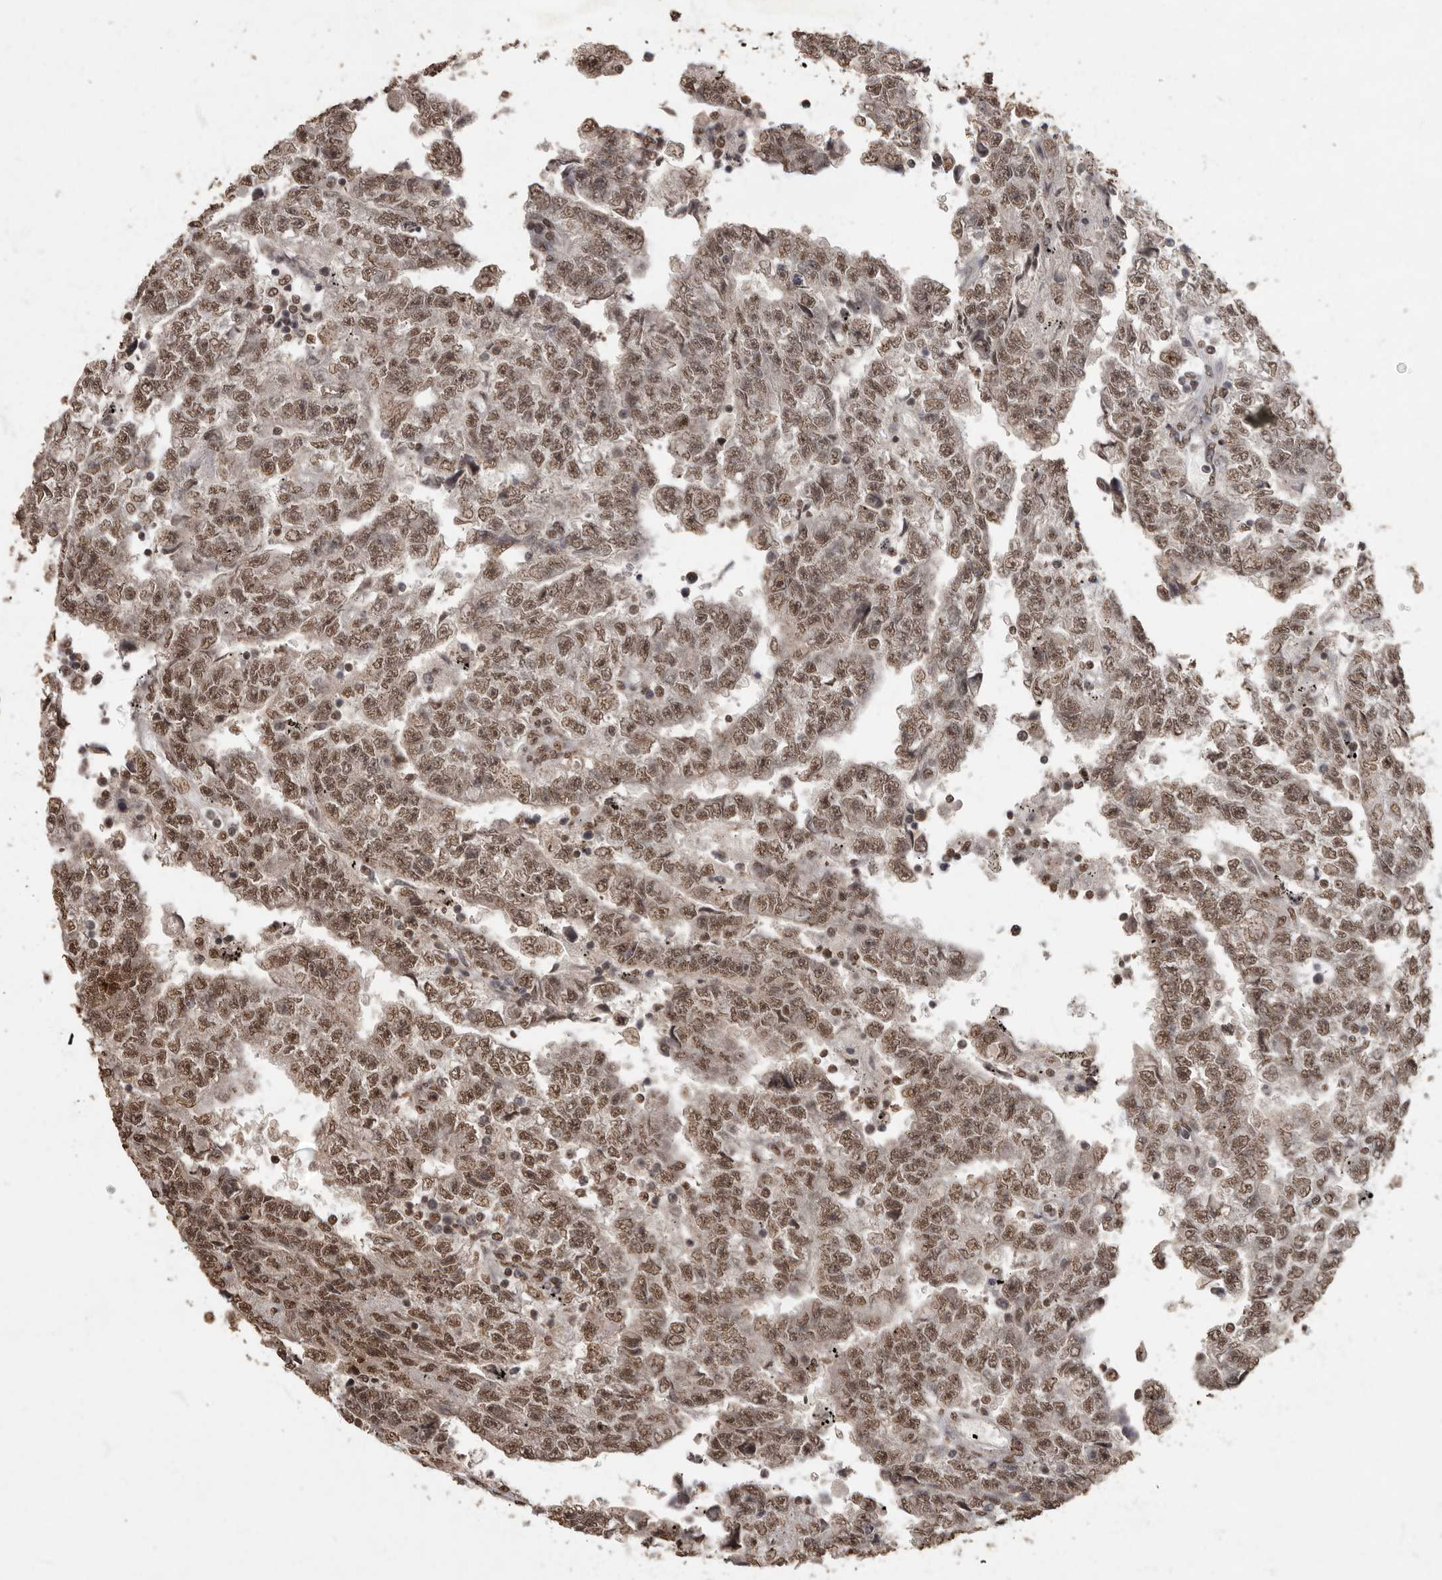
{"staining": {"intensity": "moderate", "quantity": ">75%", "location": "nuclear"}, "tissue": "testis cancer", "cell_type": "Tumor cells", "image_type": "cancer", "snomed": [{"axis": "morphology", "description": "Carcinoma, Embryonal, NOS"}, {"axis": "topography", "description": "Testis"}], "caption": "This is a micrograph of IHC staining of testis cancer (embryonal carcinoma), which shows moderate staining in the nuclear of tumor cells.", "gene": "NBL1", "patient": {"sex": "male", "age": 25}}